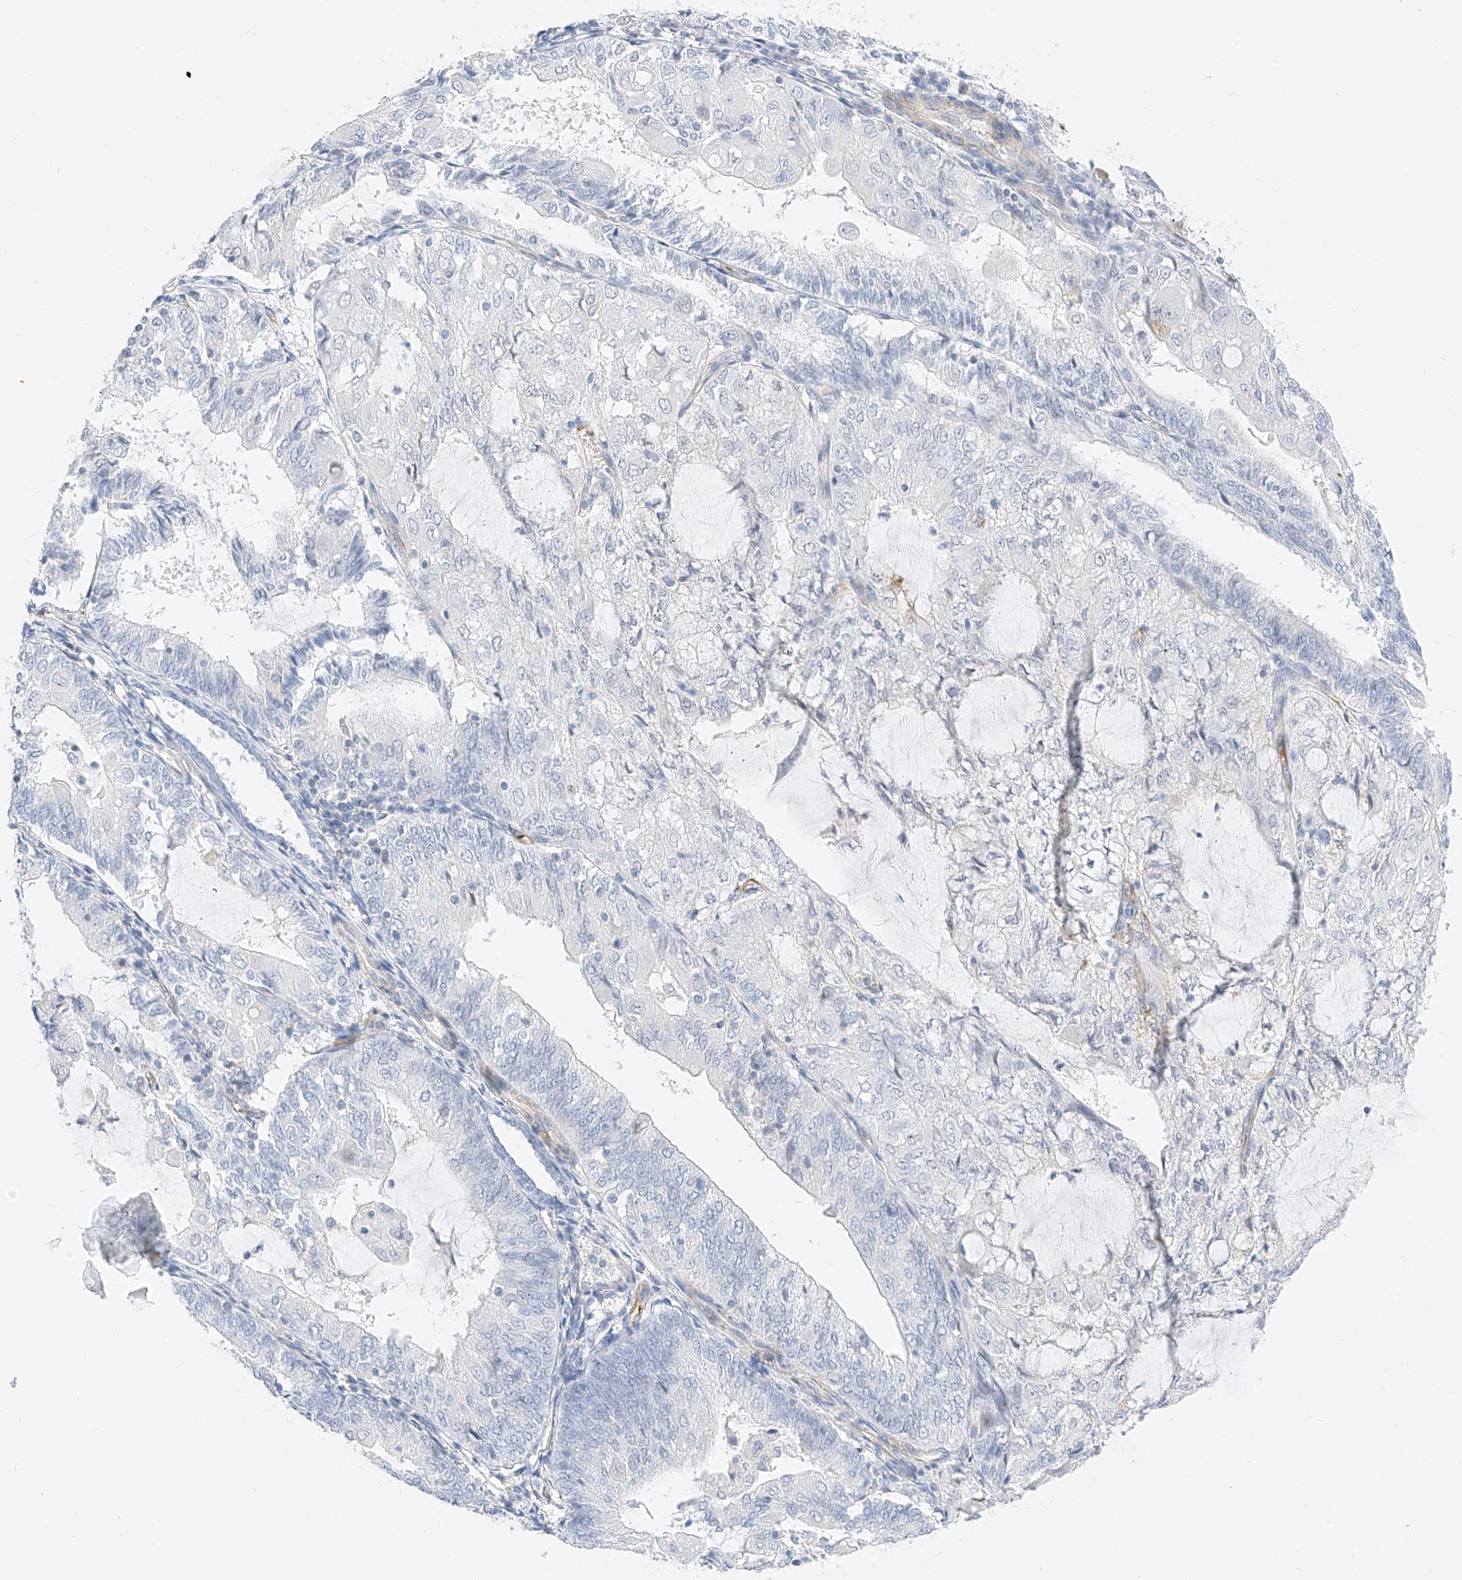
{"staining": {"intensity": "negative", "quantity": "none", "location": "none"}, "tissue": "endometrial cancer", "cell_type": "Tumor cells", "image_type": "cancer", "snomed": [{"axis": "morphology", "description": "Adenocarcinoma, NOS"}, {"axis": "topography", "description": "Endometrium"}], "caption": "High power microscopy micrograph of an immunohistochemistry (IHC) histopathology image of endometrial adenocarcinoma, revealing no significant staining in tumor cells.", "gene": "CDCP2", "patient": {"sex": "female", "age": 81}}